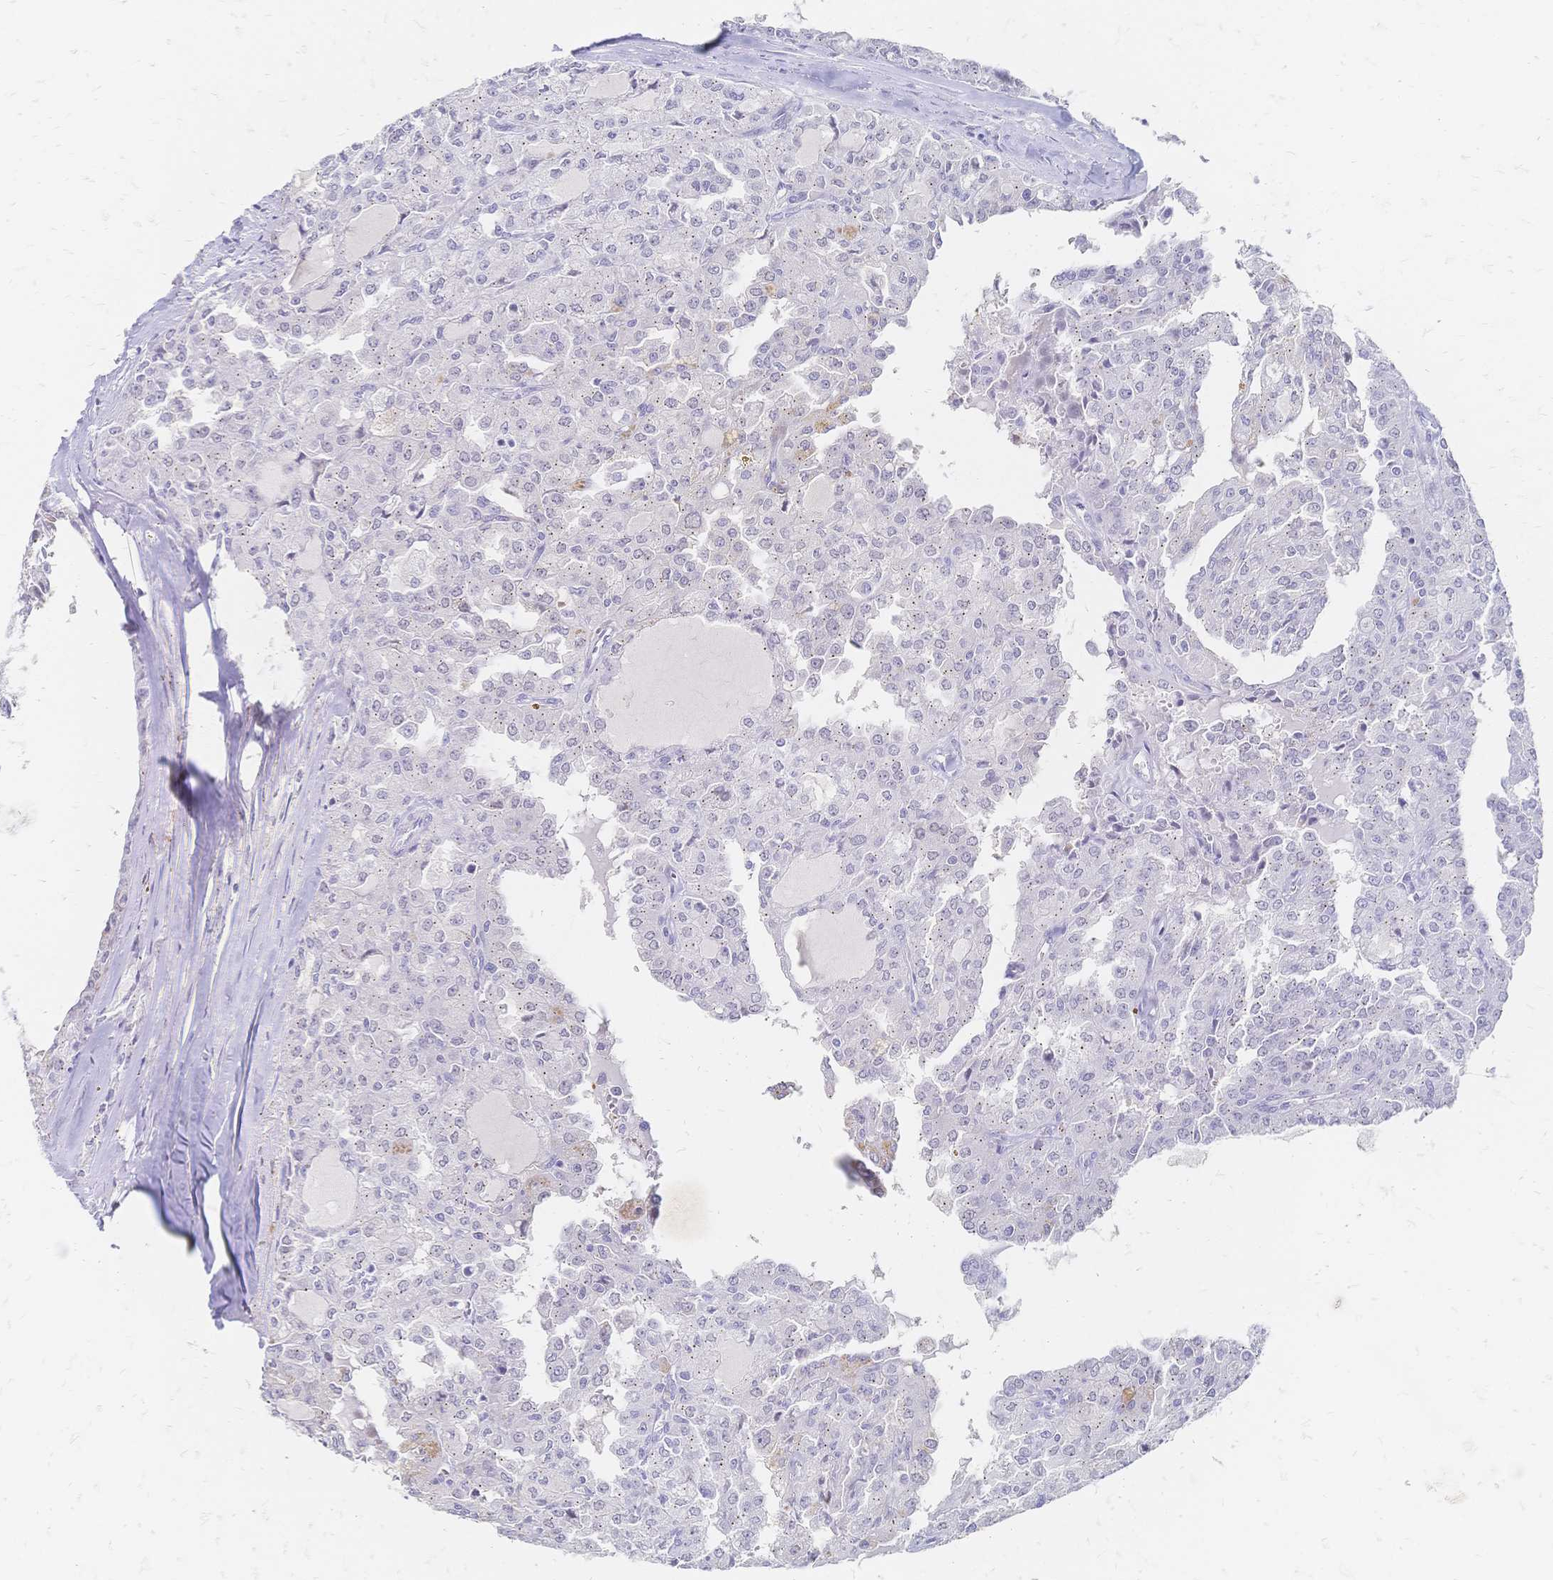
{"staining": {"intensity": "negative", "quantity": "none", "location": "none"}, "tissue": "head and neck cancer", "cell_type": "Tumor cells", "image_type": "cancer", "snomed": [{"axis": "morphology", "description": "Adenocarcinoma, NOS"}, {"axis": "topography", "description": "Head-Neck"}], "caption": "A high-resolution micrograph shows immunohistochemistry staining of head and neck cancer, which reveals no significant expression in tumor cells.", "gene": "PSORS1C2", "patient": {"sex": "male", "age": 64}}